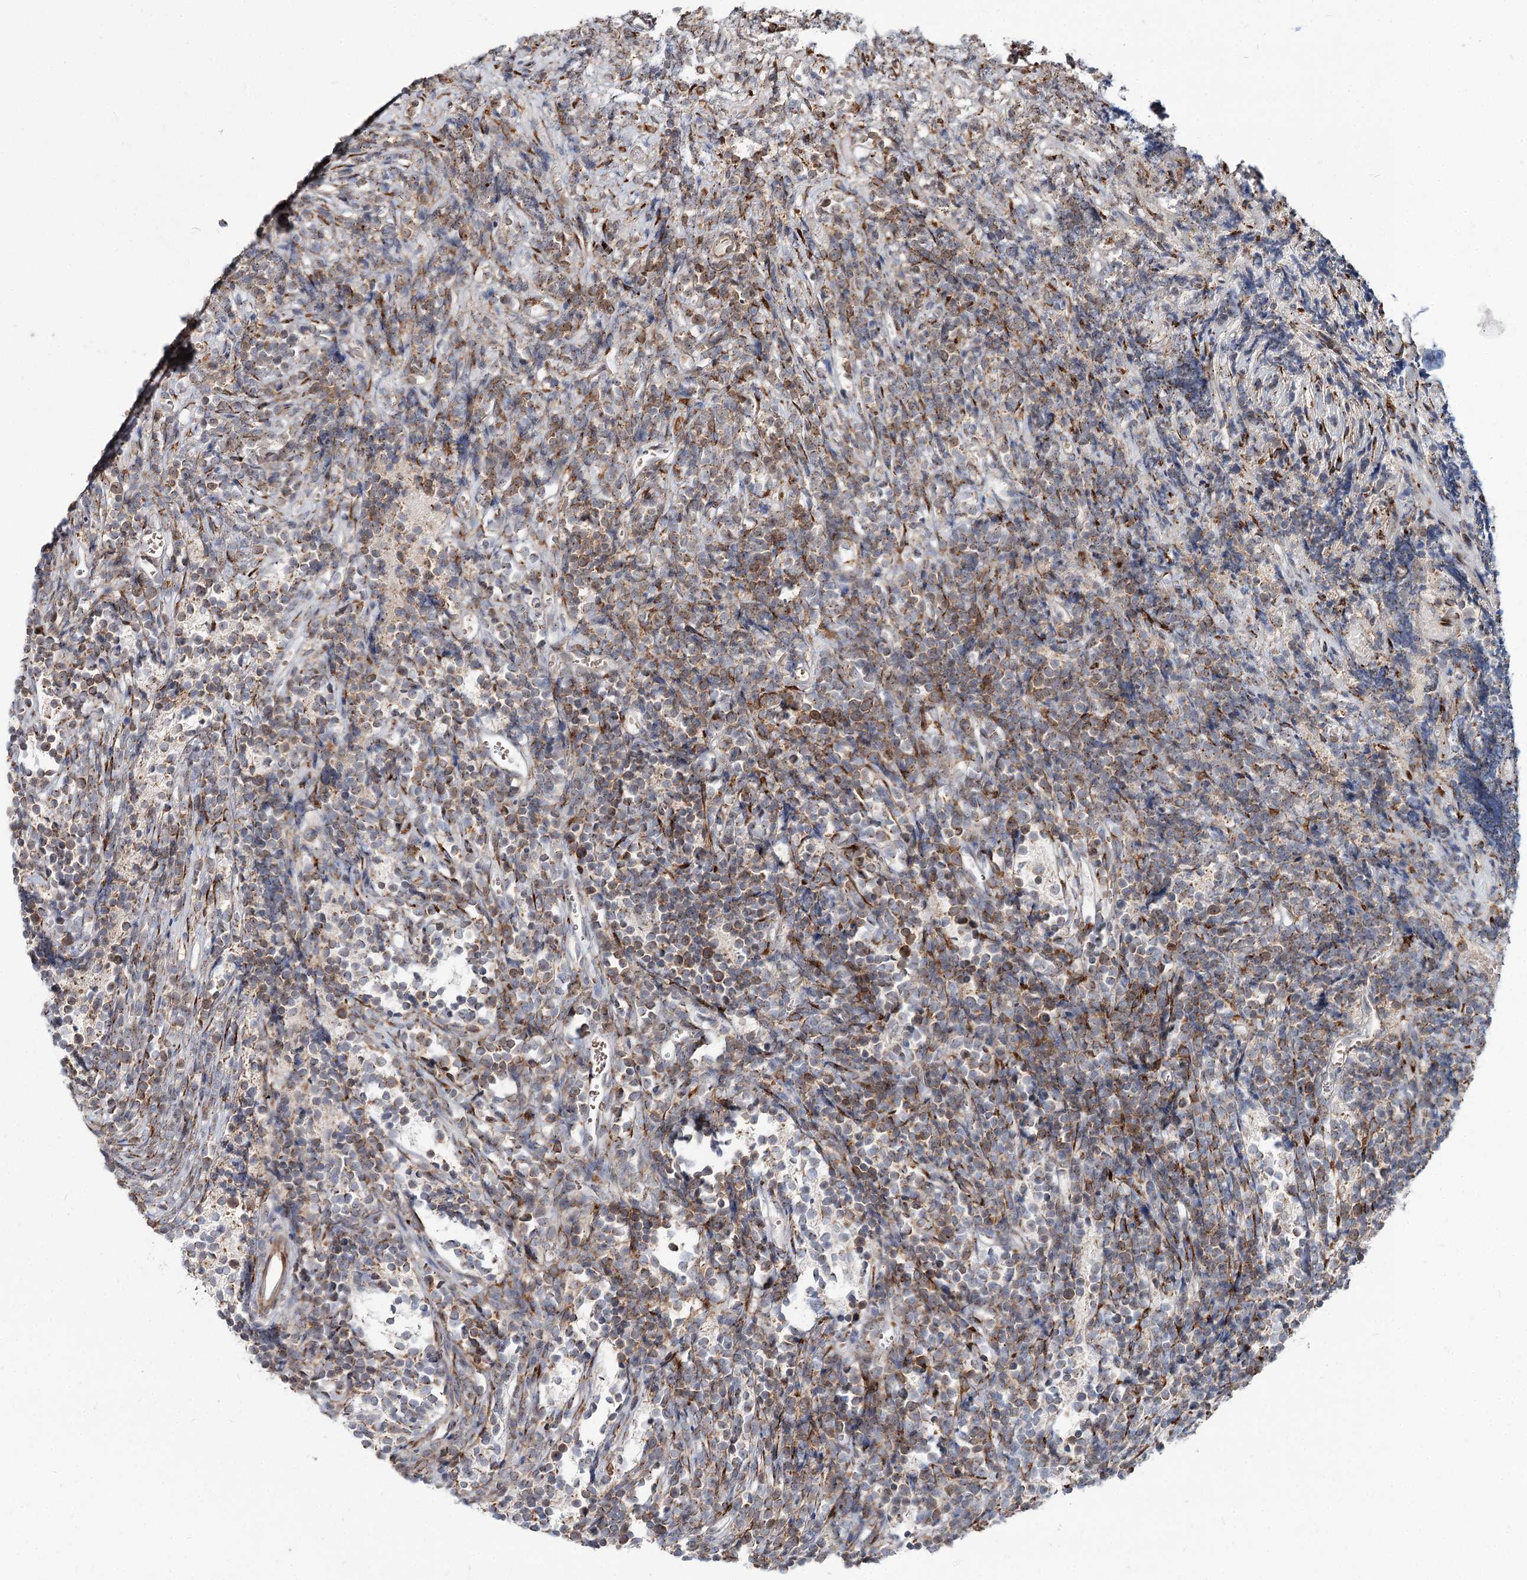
{"staining": {"intensity": "moderate", "quantity": "<25%", "location": "cytoplasmic/membranous"}, "tissue": "glioma", "cell_type": "Tumor cells", "image_type": "cancer", "snomed": [{"axis": "morphology", "description": "Glioma, malignant, Low grade"}, {"axis": "topography", "description": "Brain"}], "caption": "This photomicrograph shows immunohistochemistry (IHC) staining of human malignant glioma (low-grade), with low moderate cytoplasmic/membranous positivity in about <25% of tumor cells.", "gene": "SPART", "patient": {"sex": "female", "age": 1}}